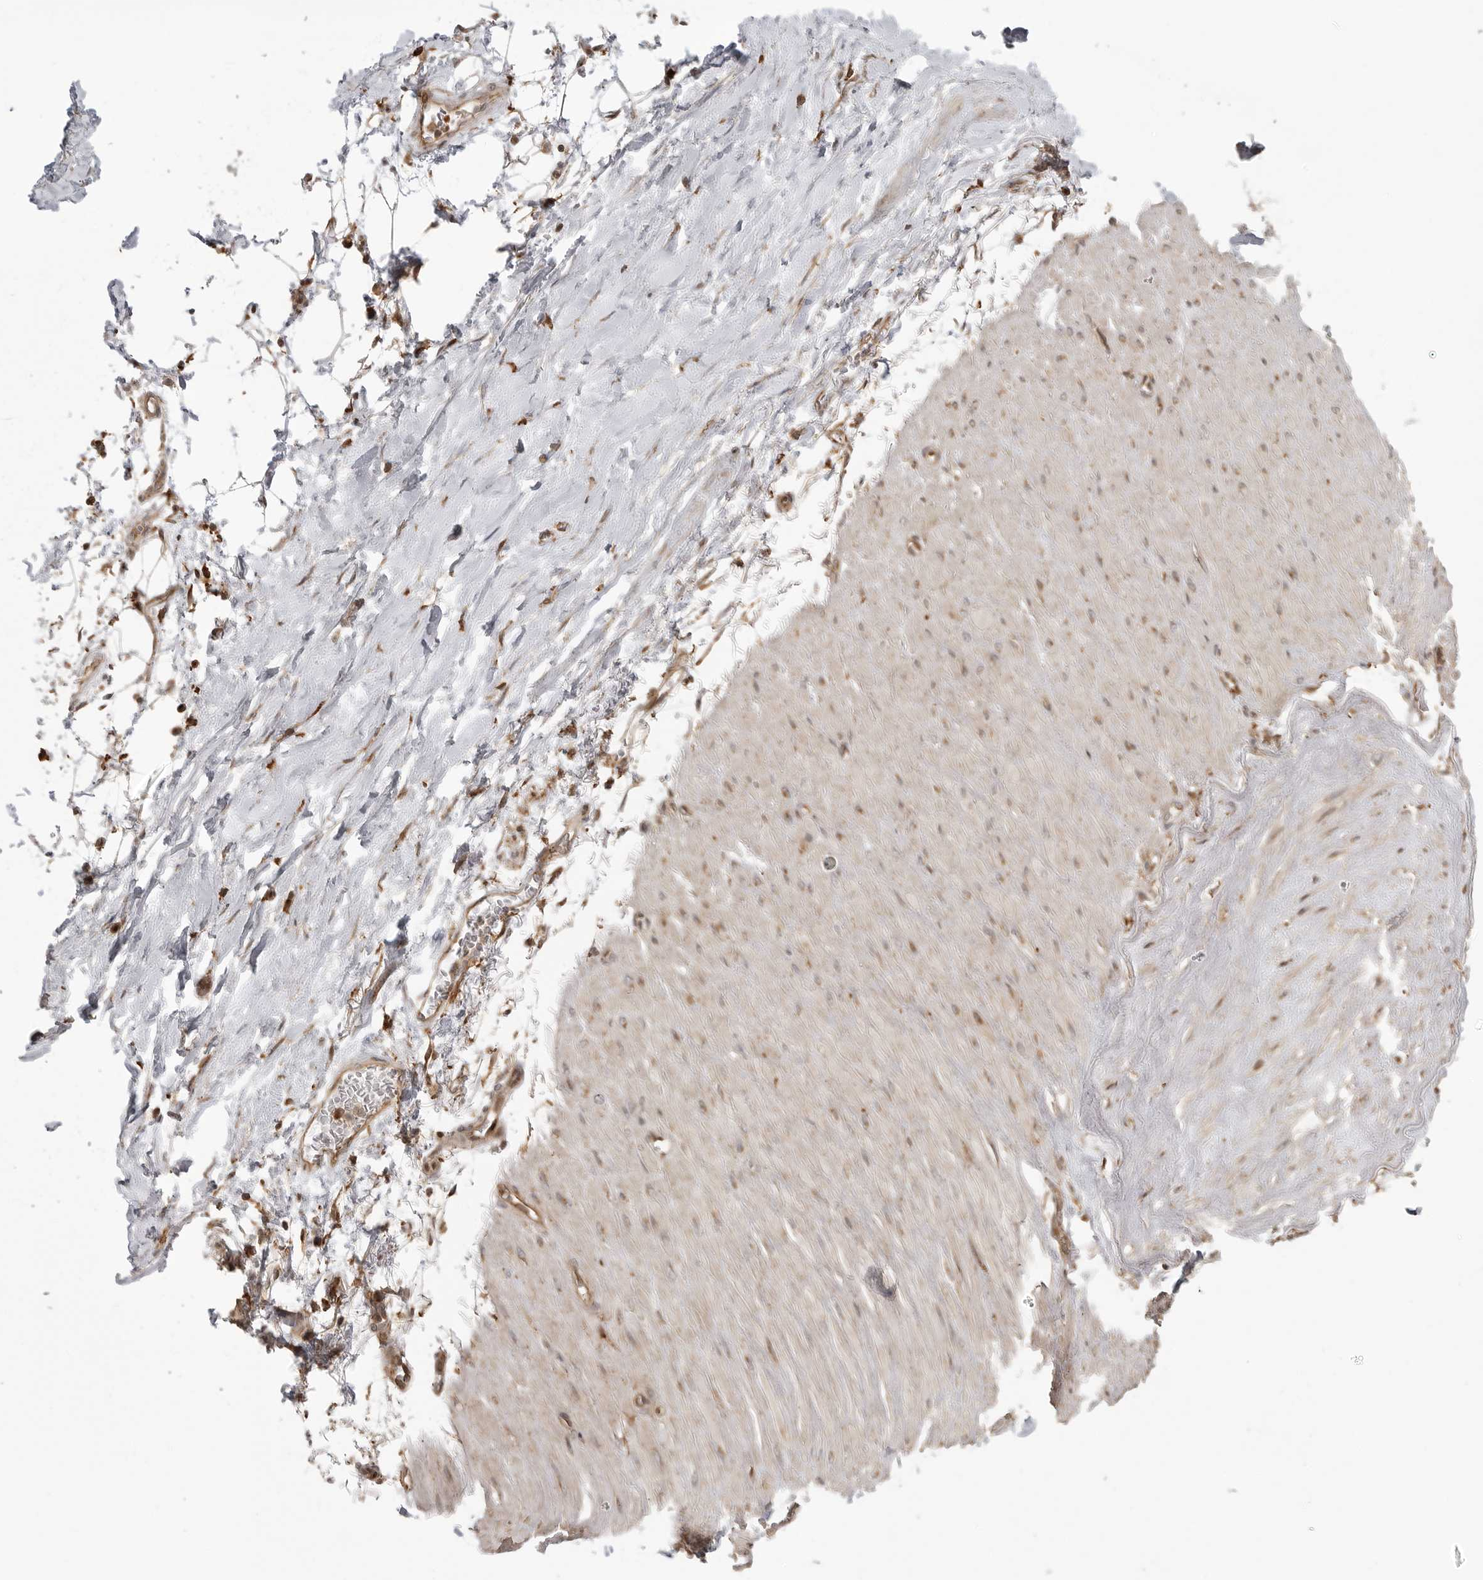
{"staining": {"intensity": "negative", "quantity": "none", "location": "none"}, "tissue": "adipose tissue", "cell_type": "Adipocytes", "image_type": "normal", "snomed": [{"axis": "morphology", "description": "Normal tissue, NOS"}, {"axis": "topography", "description": "Soft tissue"}], "caption": "IHC histopathology image of unremarkable human adipose tissue stained for a protein (brown), which demonstrates no staining in adipocytes. (Immunohistochemistry (ihc), brightfield microscopy, high magnification).", "gene": "FAT3", "patient": {"sex": "male", "age": 72}}